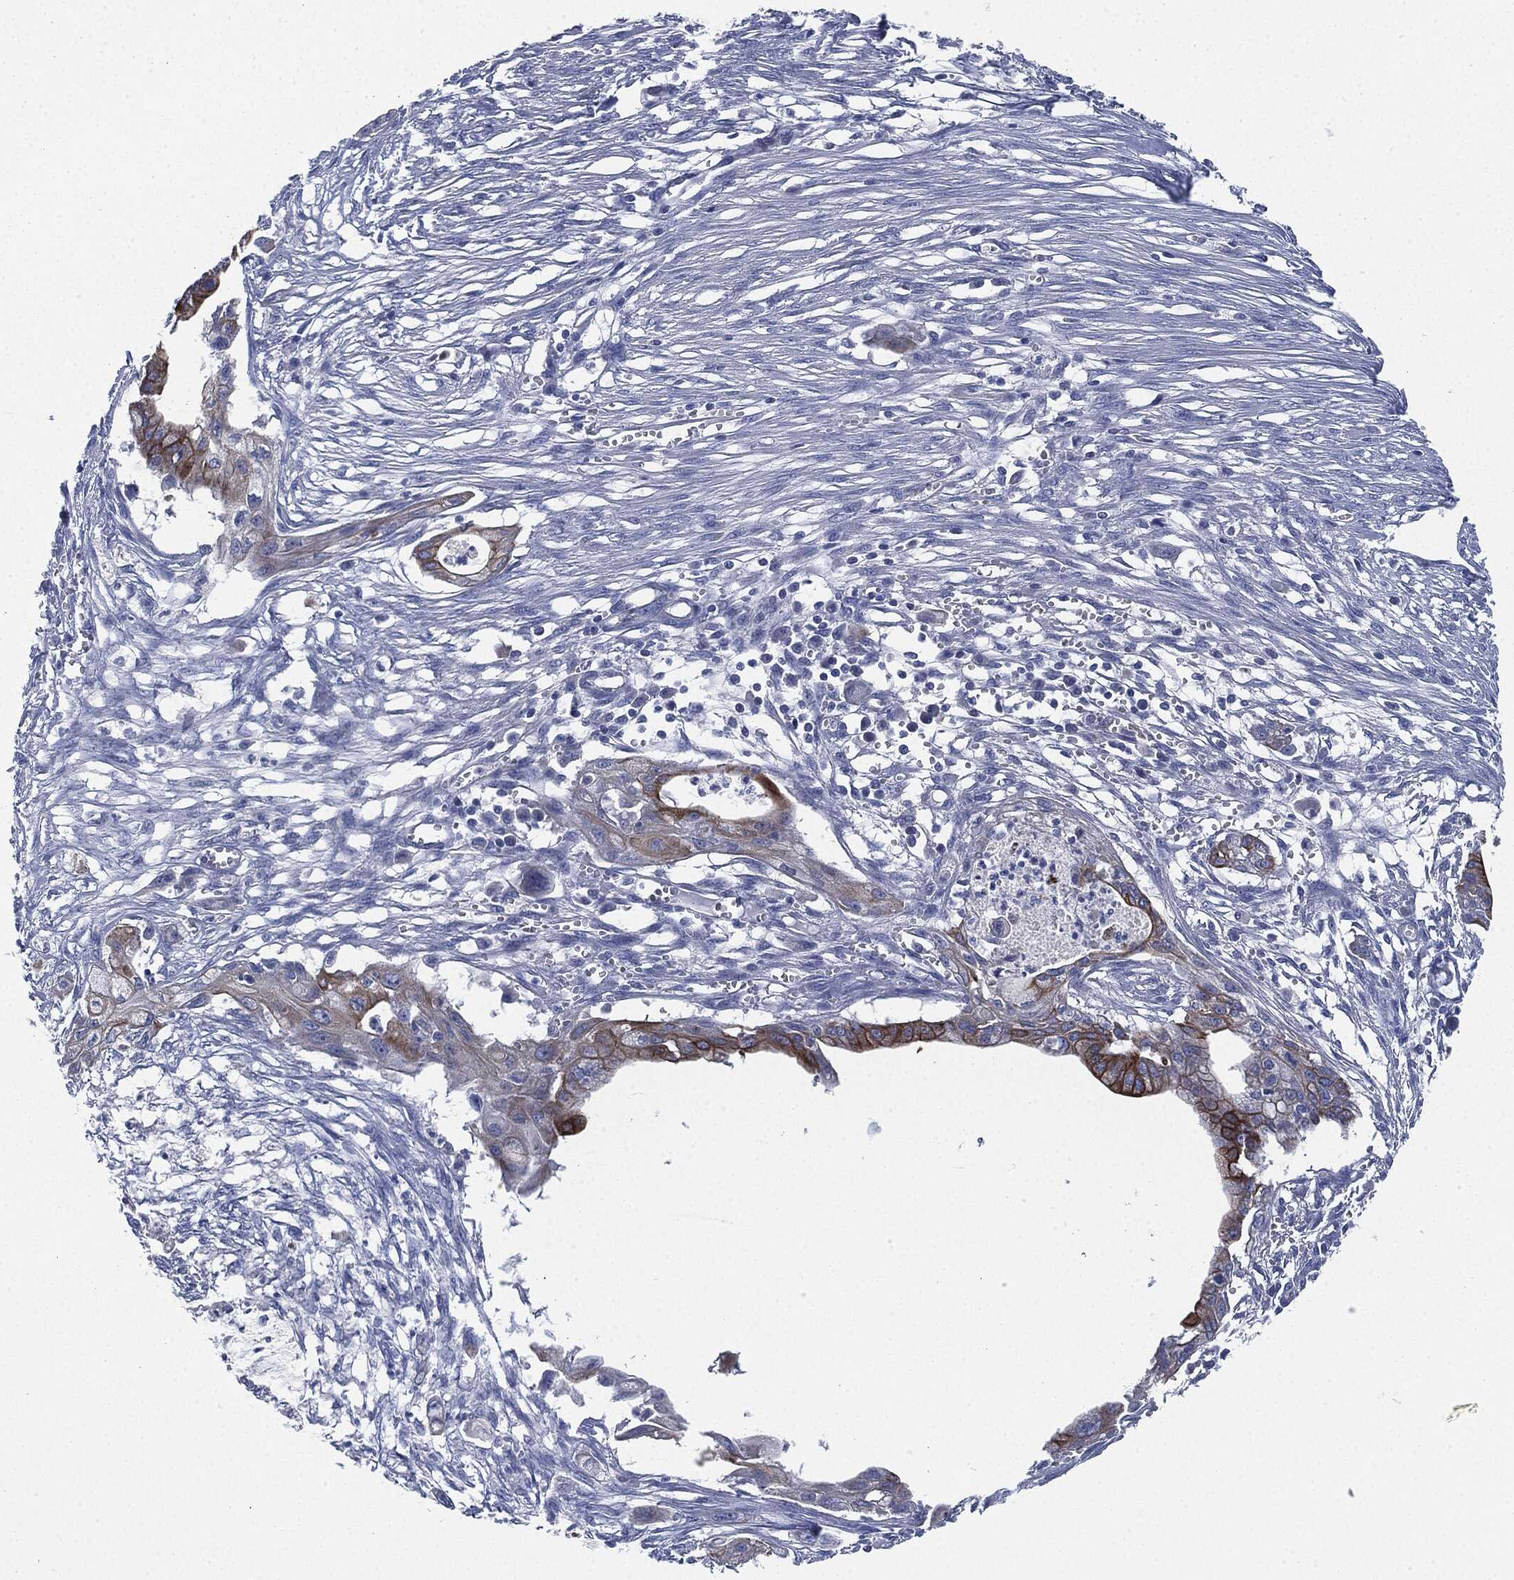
{"staining": {"intensity": "moderate", "quantity": "25%-75%", "location": "cytoplasmic/membranous"}, "tissue": "pancreatic cancer", "cell_type": "Tumor cells", "image_type": "cancer", "snomed": [{"axis": "morphology", "description": "Normal tissue, NOS"}, {"axis": "morphology", "description": "Adenocarcinoma, NOS"}, {"axis": "topography", "description": "Pancreas"}], "caption": "High-magnification brightfield microscopy of pancreatic cancer (adenocarcinoma) stained with DAB (brown) and counterstained with hematoxylin (blue). tumor cells exhibit moderate cytoplasmic/membranous positivity is seen in approximately25%-75% of cells.", "gene": "SHROOM2", "patient": {"sex": "female", "age": 58}}